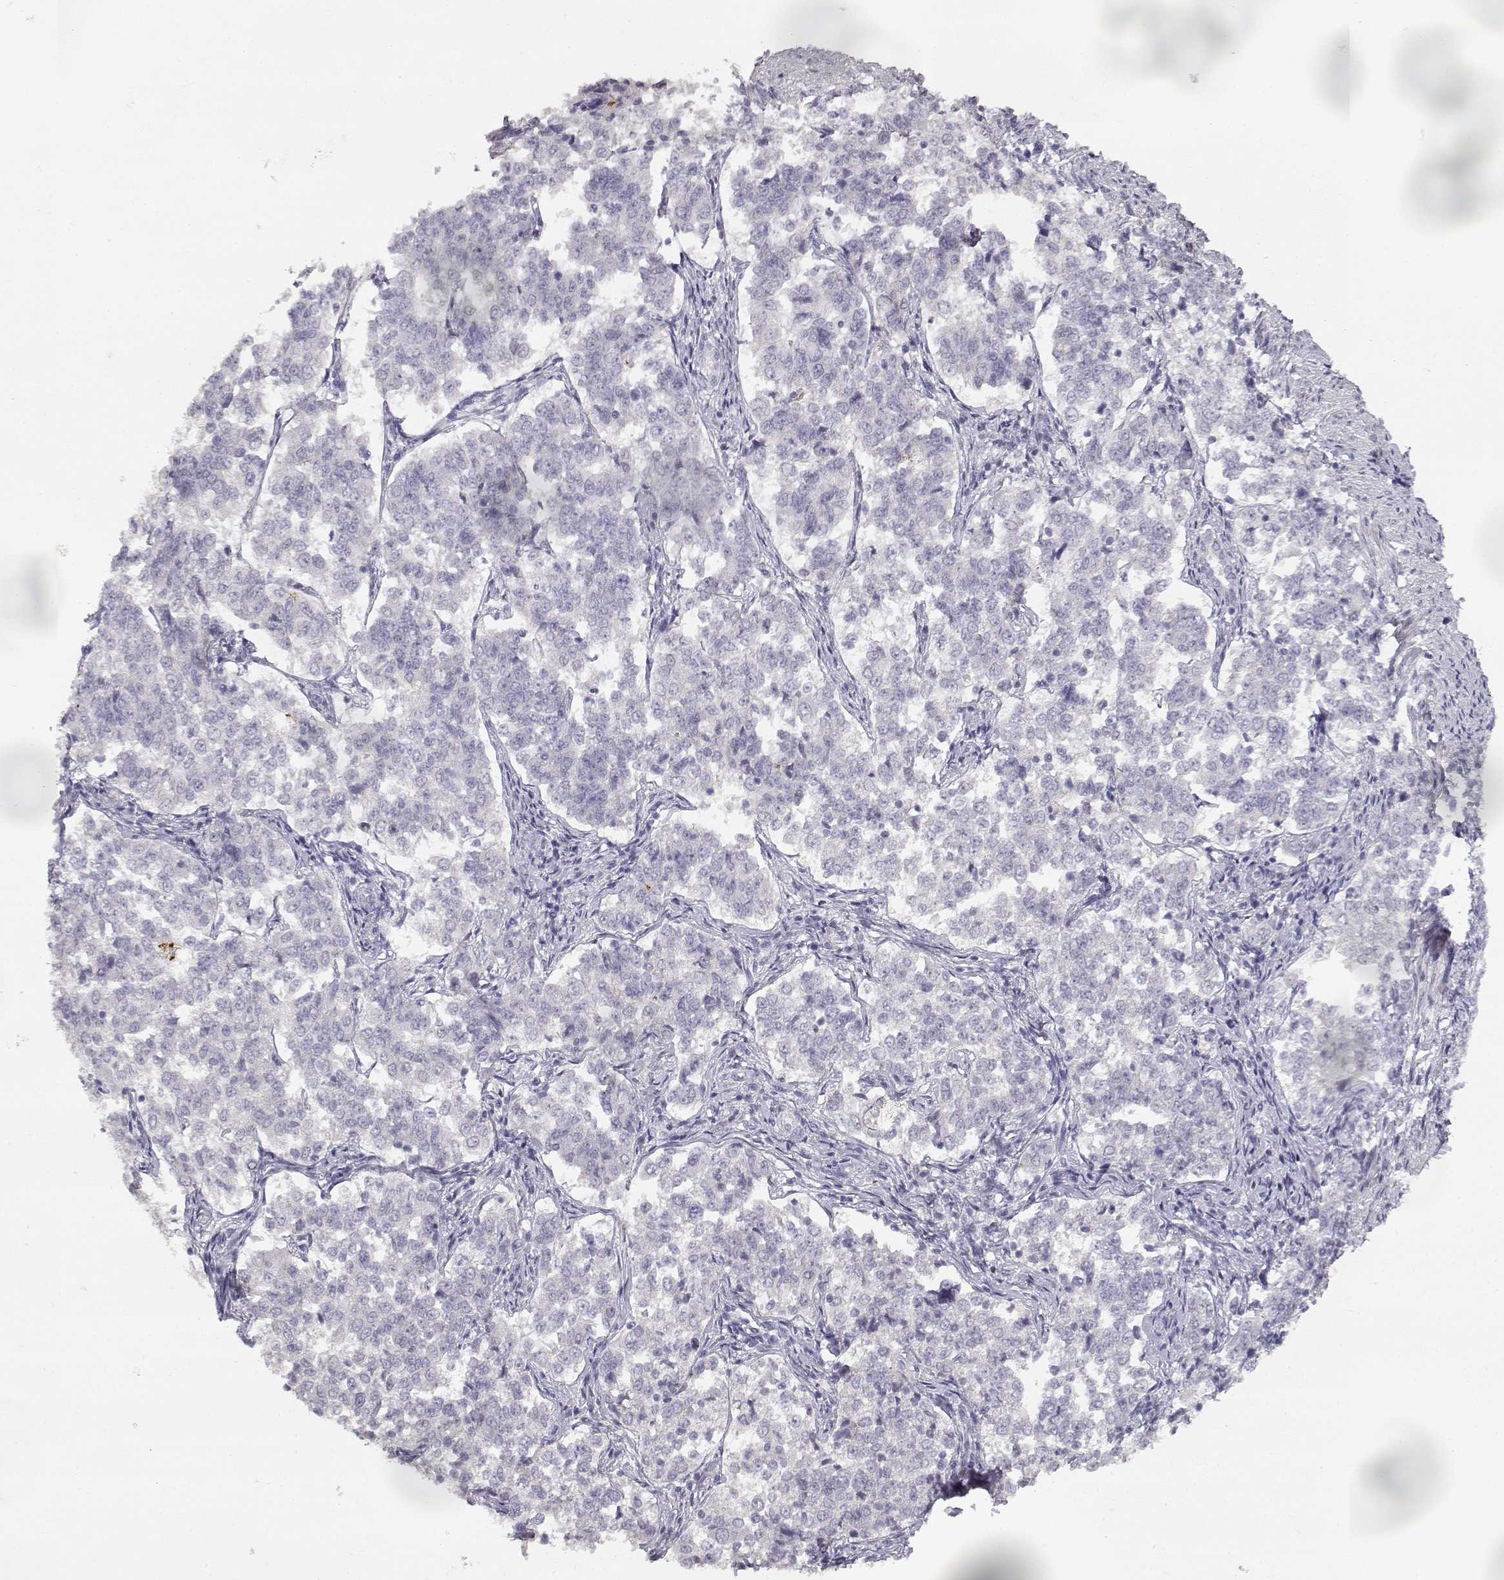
{"staining": {"intensity": "negative", "quantity": "none", "location": "none"}, "tissue": "endometrial cancer", "cell_type": "Tumor cells", "image_type": "cancer", "snomed": [{"axis": "morphology", "description": "Adenocarcinoma, NOS"}, {"axis": "topography", "description": "Endometrium"}], "caption": "The histopathology image exhibits no staining of tumor cells in endometrial cancer (adenocarcinoma). The staining is performed using DAB brown chromogen with nuclei counter-stained in using hematoxylin.", "gene": "TPH2", "patient": {"sex": "female", "age": 43}}